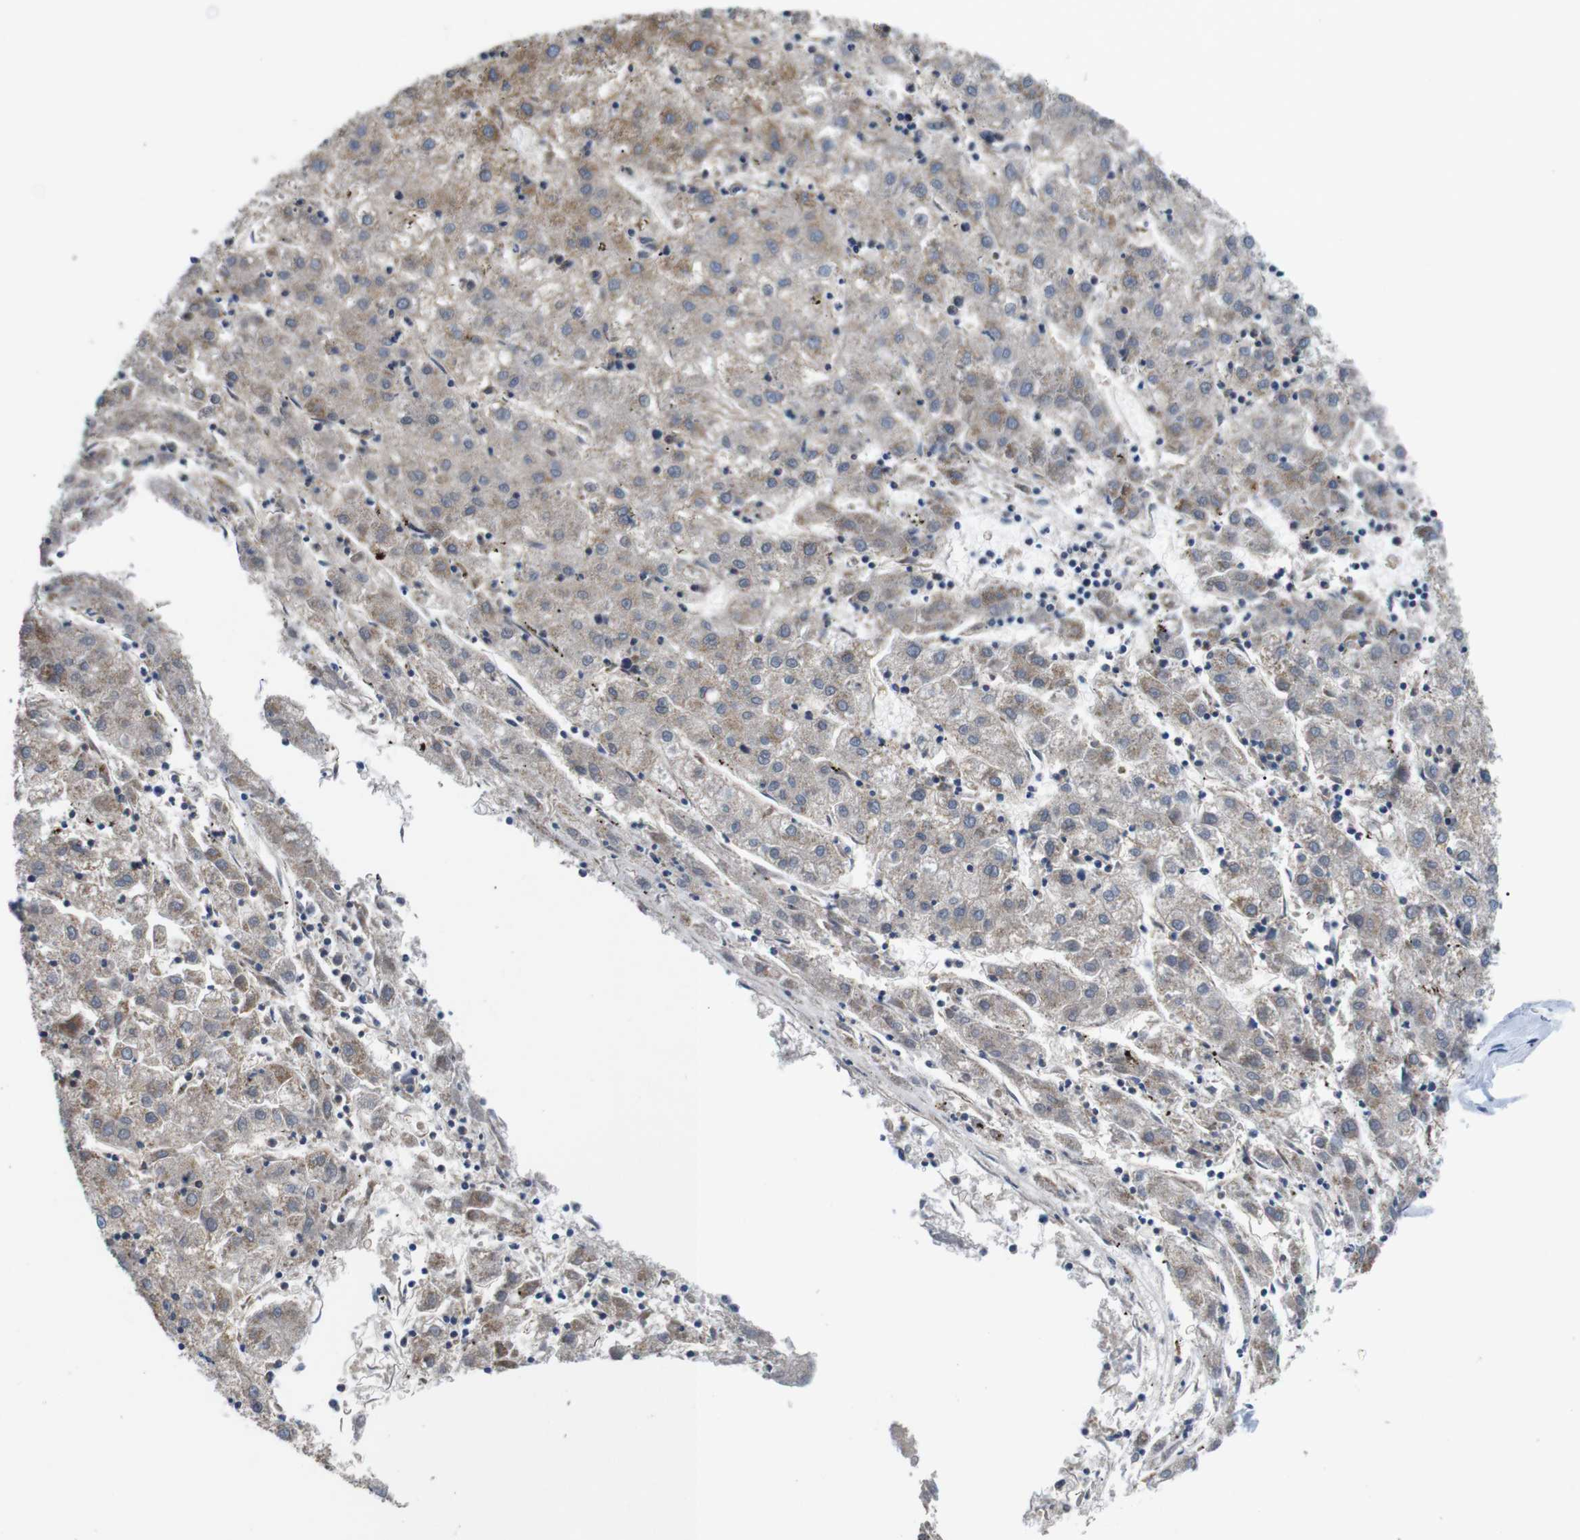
{"staining": {"intensity": "moderate", "quantity": ">75%", "location": "cytoplasmic/membranous"}, "tissue": "liver cancer", "cell_type": "Tumor cells", "image_type": "cancer", "snomed": [{"axis": "morphology", "description": "Carcinoma, Hepatocellular, NOS"}, {"axis": "topography", "description": "Liver"}], "caption": "Moderate cytoplasmic/membranous protein positivity is present in about >75% of tumor cells in liver cancer.", "gene": "F2RL1", "patient": {"sex": "male", "age": 72}}